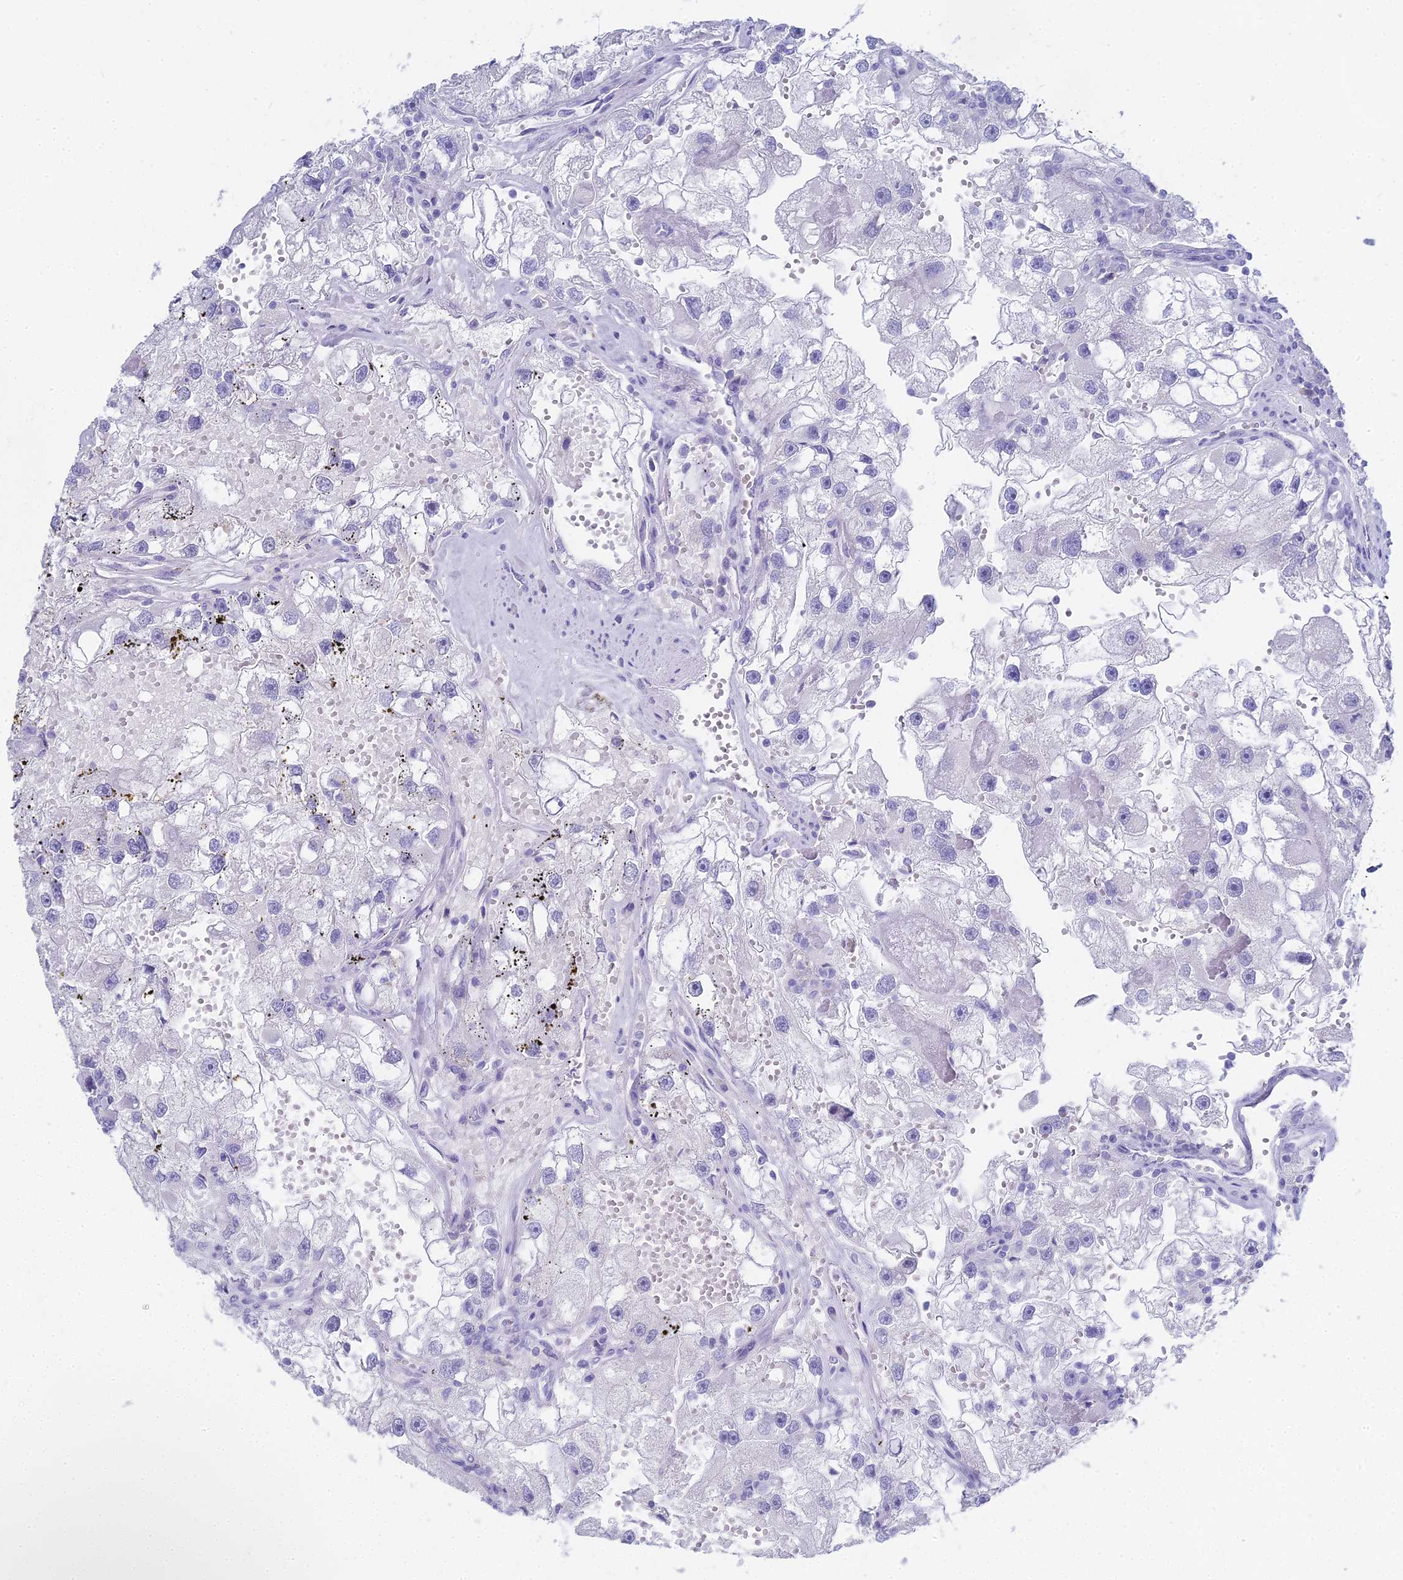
{"staining": {"intensity": "negative", "quantity": "none", "location": "none"}, "tissue": "renal cancer", "cell_type": "Tumor cells", "image_type": "cancer", "snomed": [{"axis": "morphology", "description": "Adenocarcinoma, NOS"}, {"axis": "topography", "description": "Kidney"}], "caption": "This is an immunohistochemistry micrograph of renal adenocarcinoma. There is no expression in tumor cells.", "gene": "ALPP", "patient": {"sex": "male", "age": 63}}